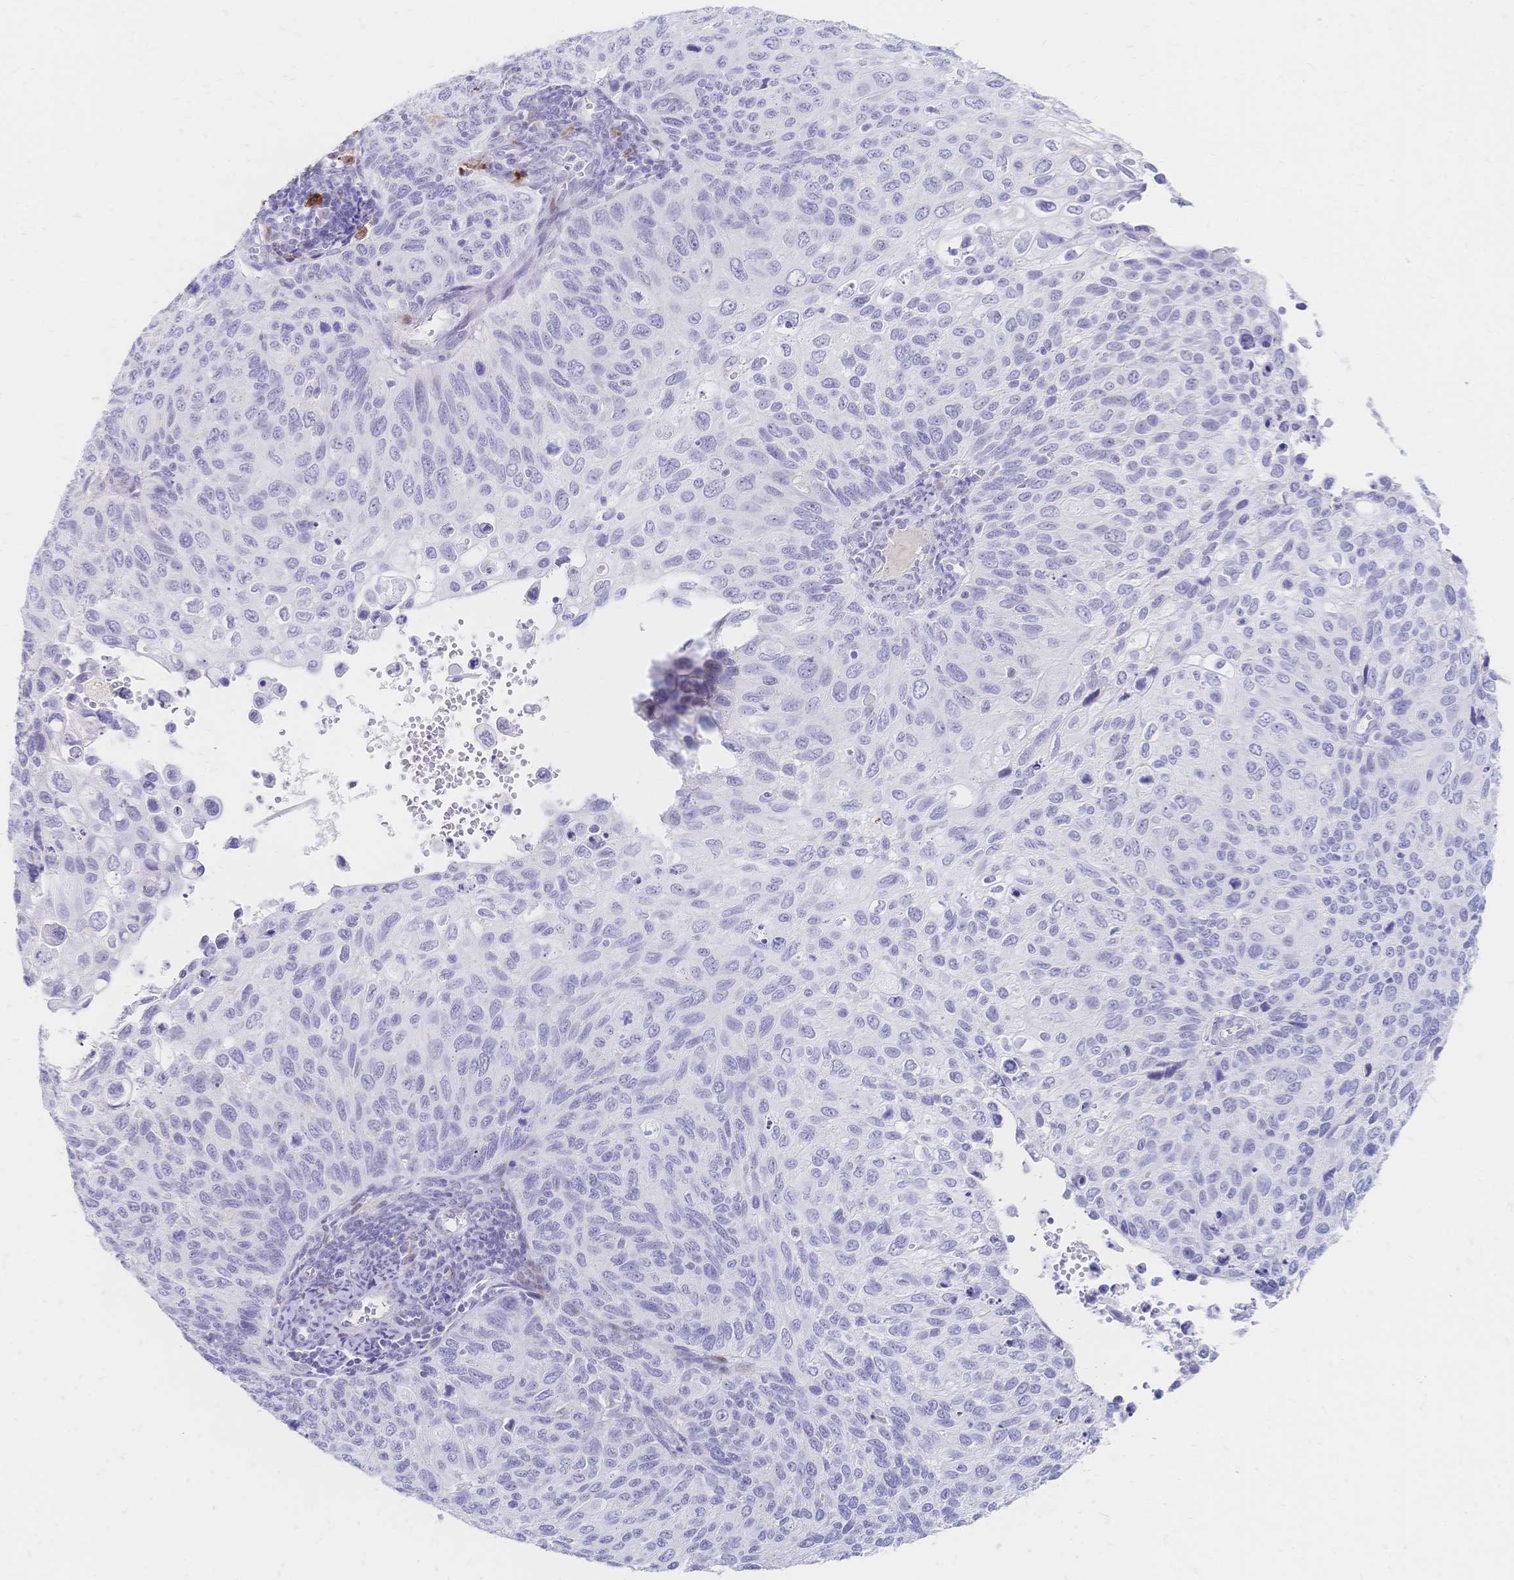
{"staining": {"intensity": "negative", "quantity": "none", "location": "none"}, "tissue": "cervical cancer", "cell_type": "Tumor cells", "image_type": "cancer", "snomed": [{"axis": "morphology", "description": "Squamous cell carcinoma, NOS"}, {"axis": "topography", "description": "Cervix"}], "caption": "High magnification brightfield microscopy of cervical cancer (squamous cell carcinoma) stained with DAB (3,3'-diaminobenzidine) (brown) and counterstained with hematoxylin (blue): tumor cells show no significant expression.", "gene": "PSORS1C2", "patient": {"sex": "female", "age": 70}}